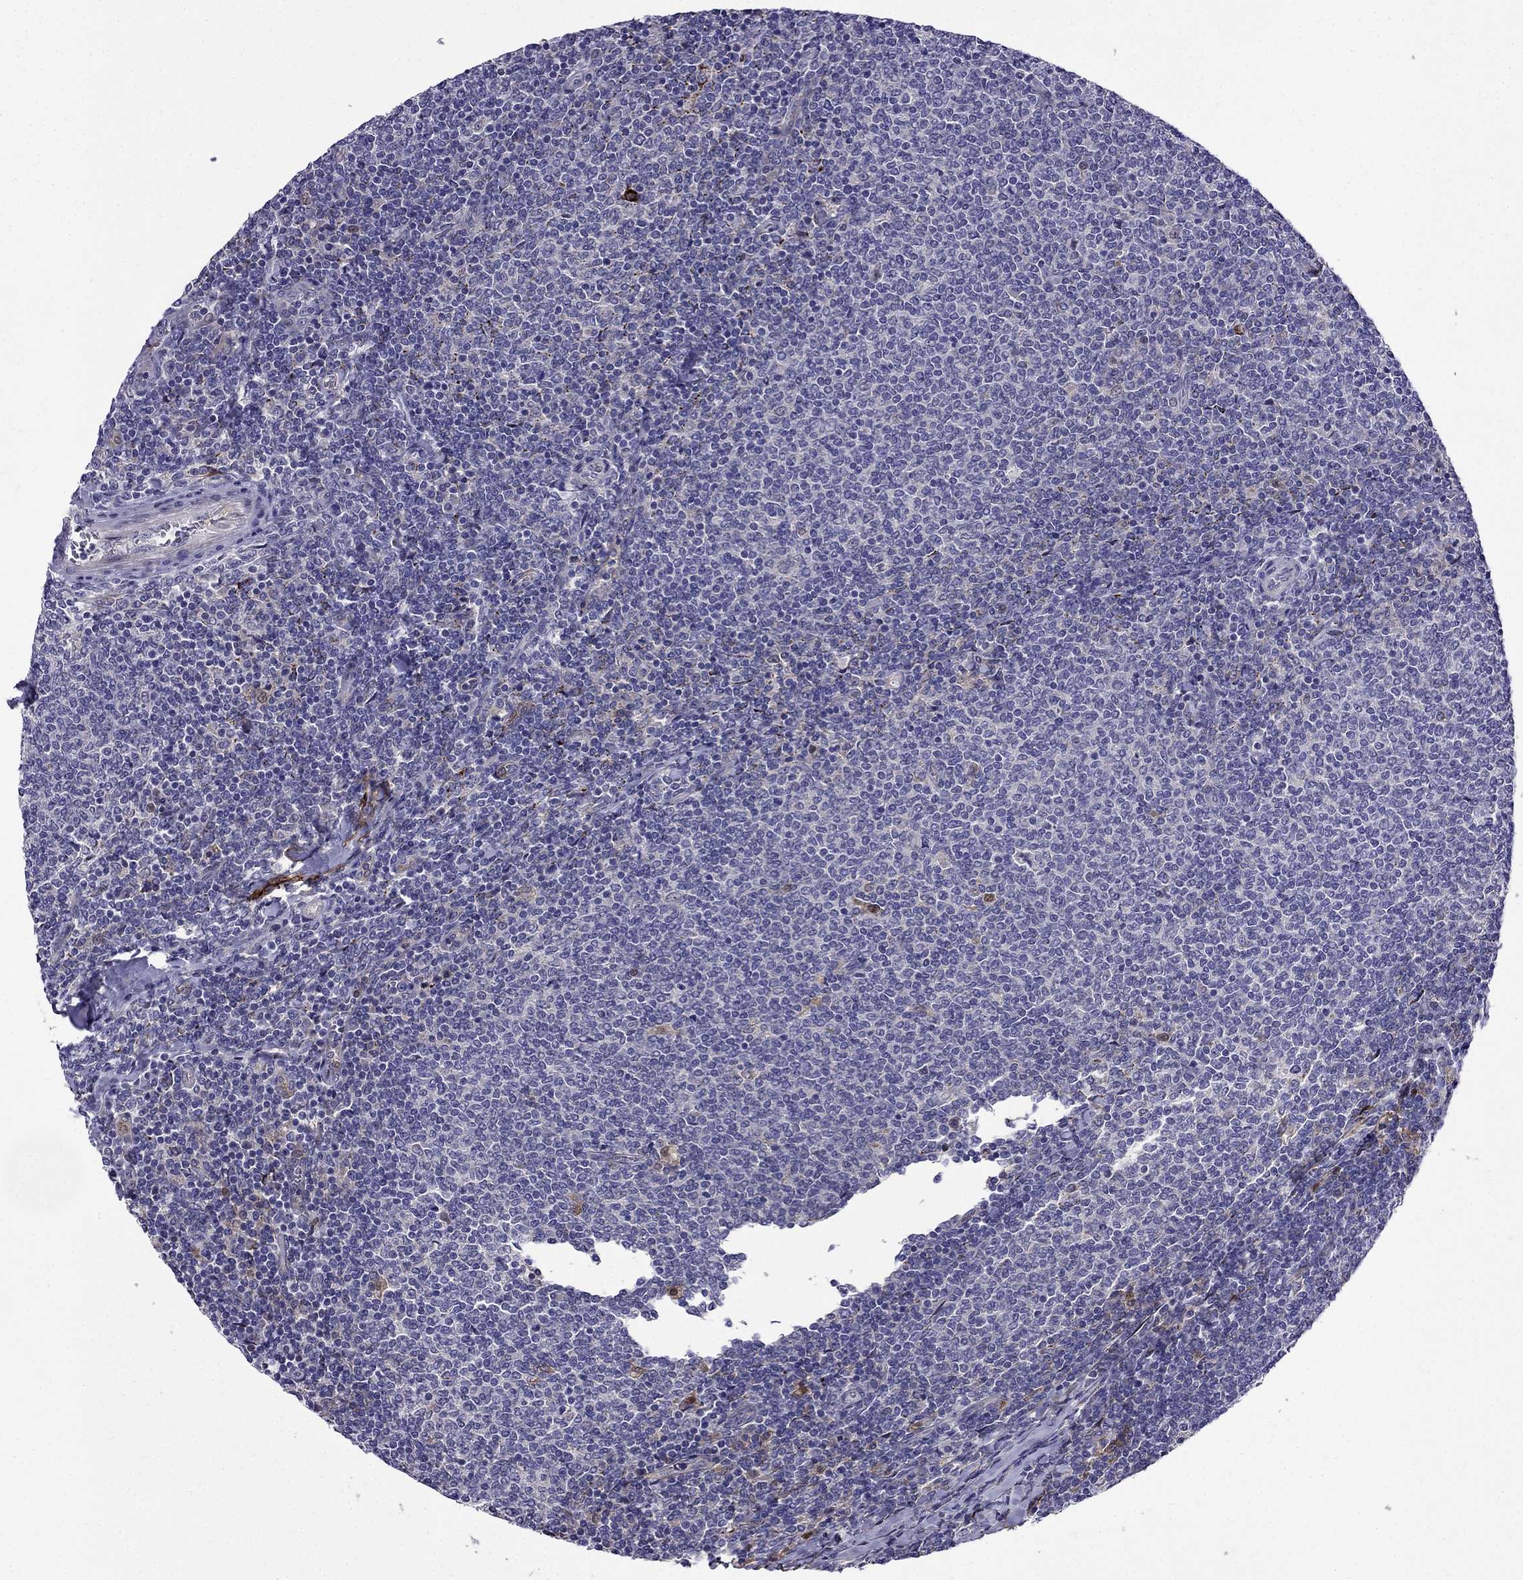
{"staining": {"intensity": "negative", "quantity": "none", "location": "none"}, "tissue": "lymphoma", "cell_type": "Tumor cells", "image_type": "cancer", "snomed": [{"axis": "morphology", "description": "Malignant lymphoma, non-Hodgkin's type, Low grade"}, {"axis": "topography", "description": "Lymph node"}], "caption": "A histopathology image of human malignant lymphoma, non-Hodgkin's type (low-grade) is negative for staining in tumor cells.", "gene": "PI16", "patient": {"sex": "male", "age": 52}}